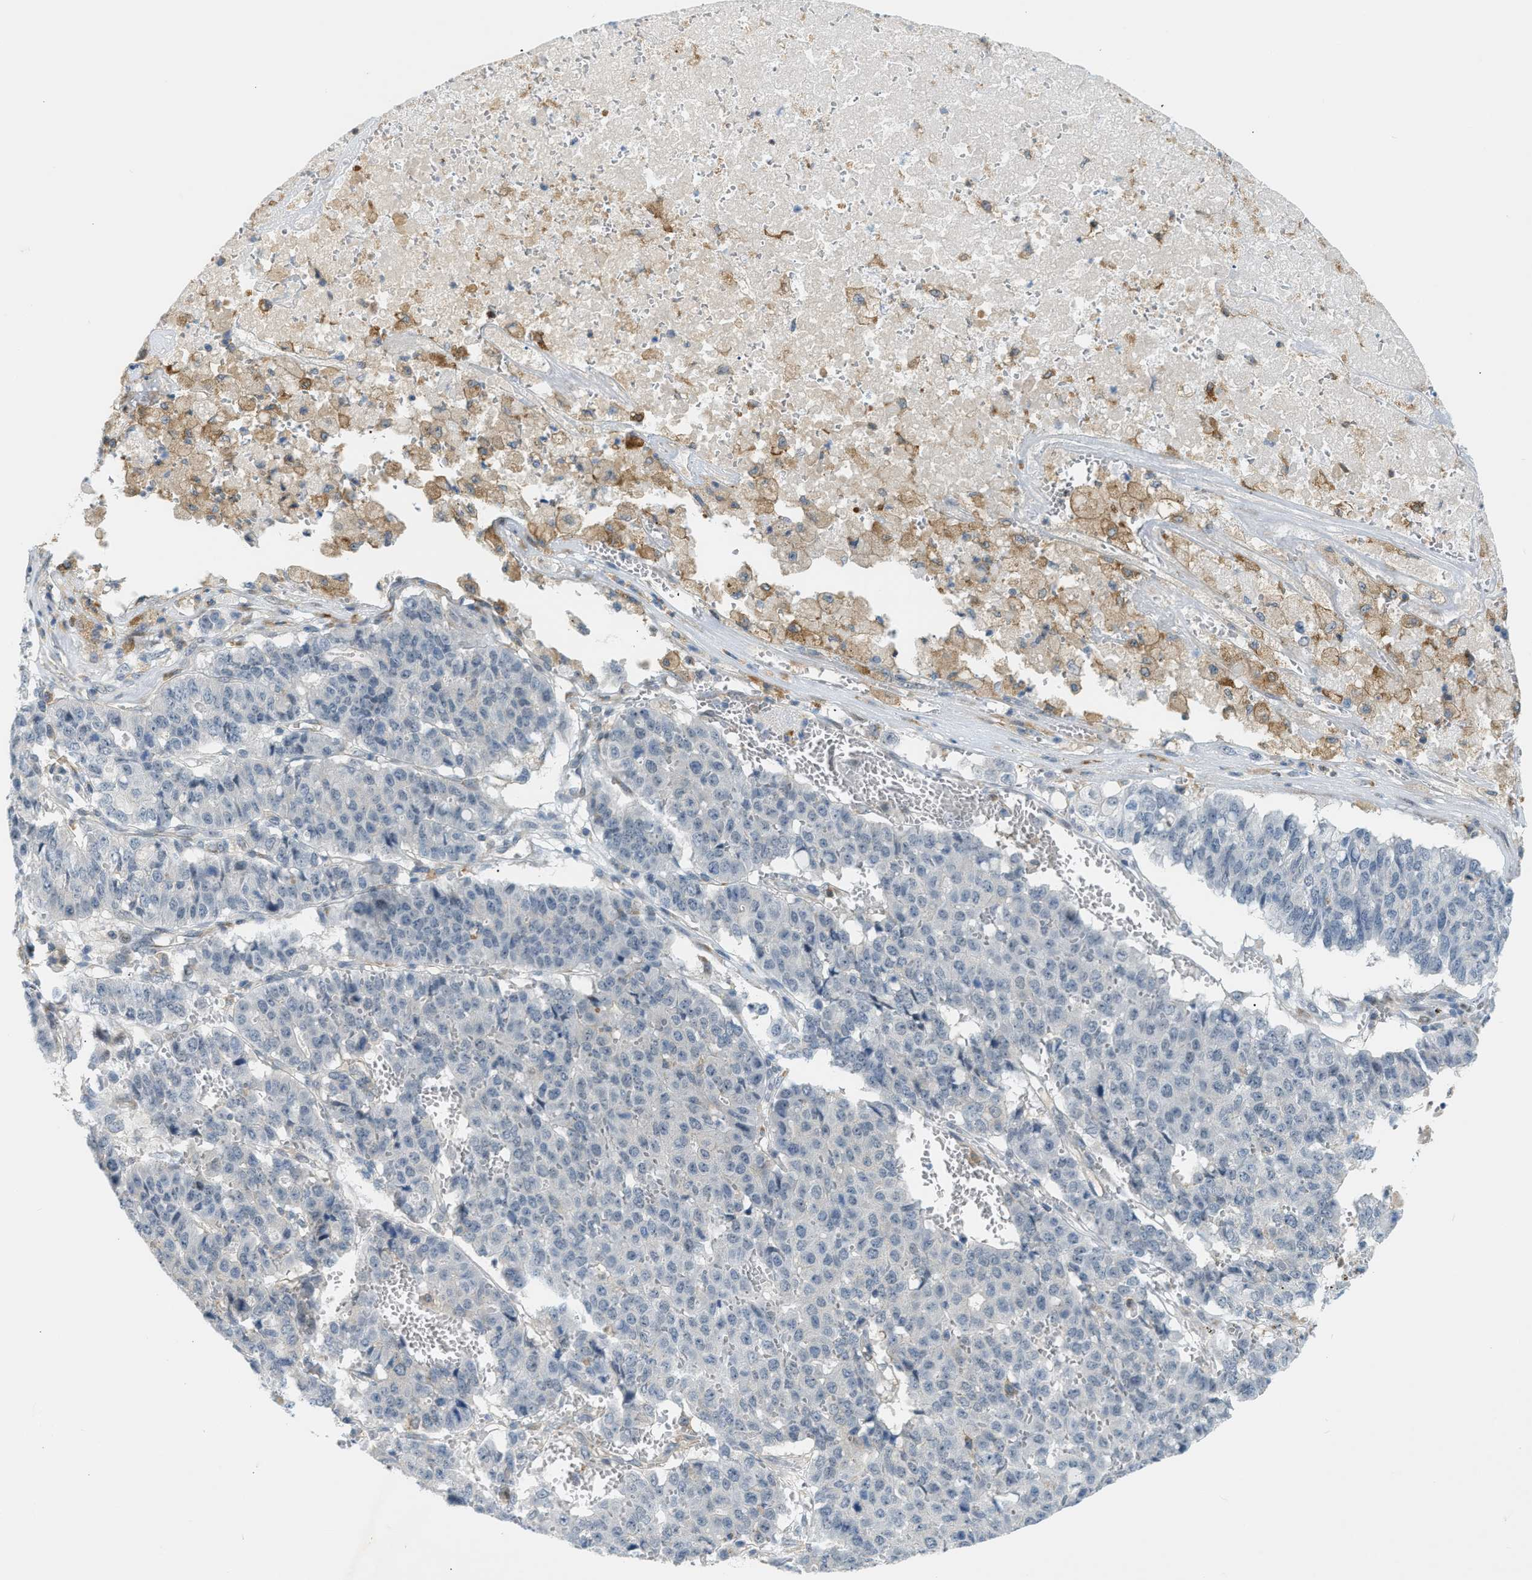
{"staining": {"intensity": "negative", "quantity": "none", "location": "none"}, "tissue": "pancreatic cancer", "cell_type": "Tumor cells", "image_type": "cancer", "snomed": [{"axis": "morphology", "description": "Adenocarcinoma, NOS"}, {"axis": "topography", "description": "Pancreas"}], "caption": "Pancreatic cancer (adenocarcinoma) stained for a protein using immunohistochemistry (IHC) demonstrates no staining tumor cells.", "gene": "ZNF408", "patient": {"sex": "male", "age": 50}}